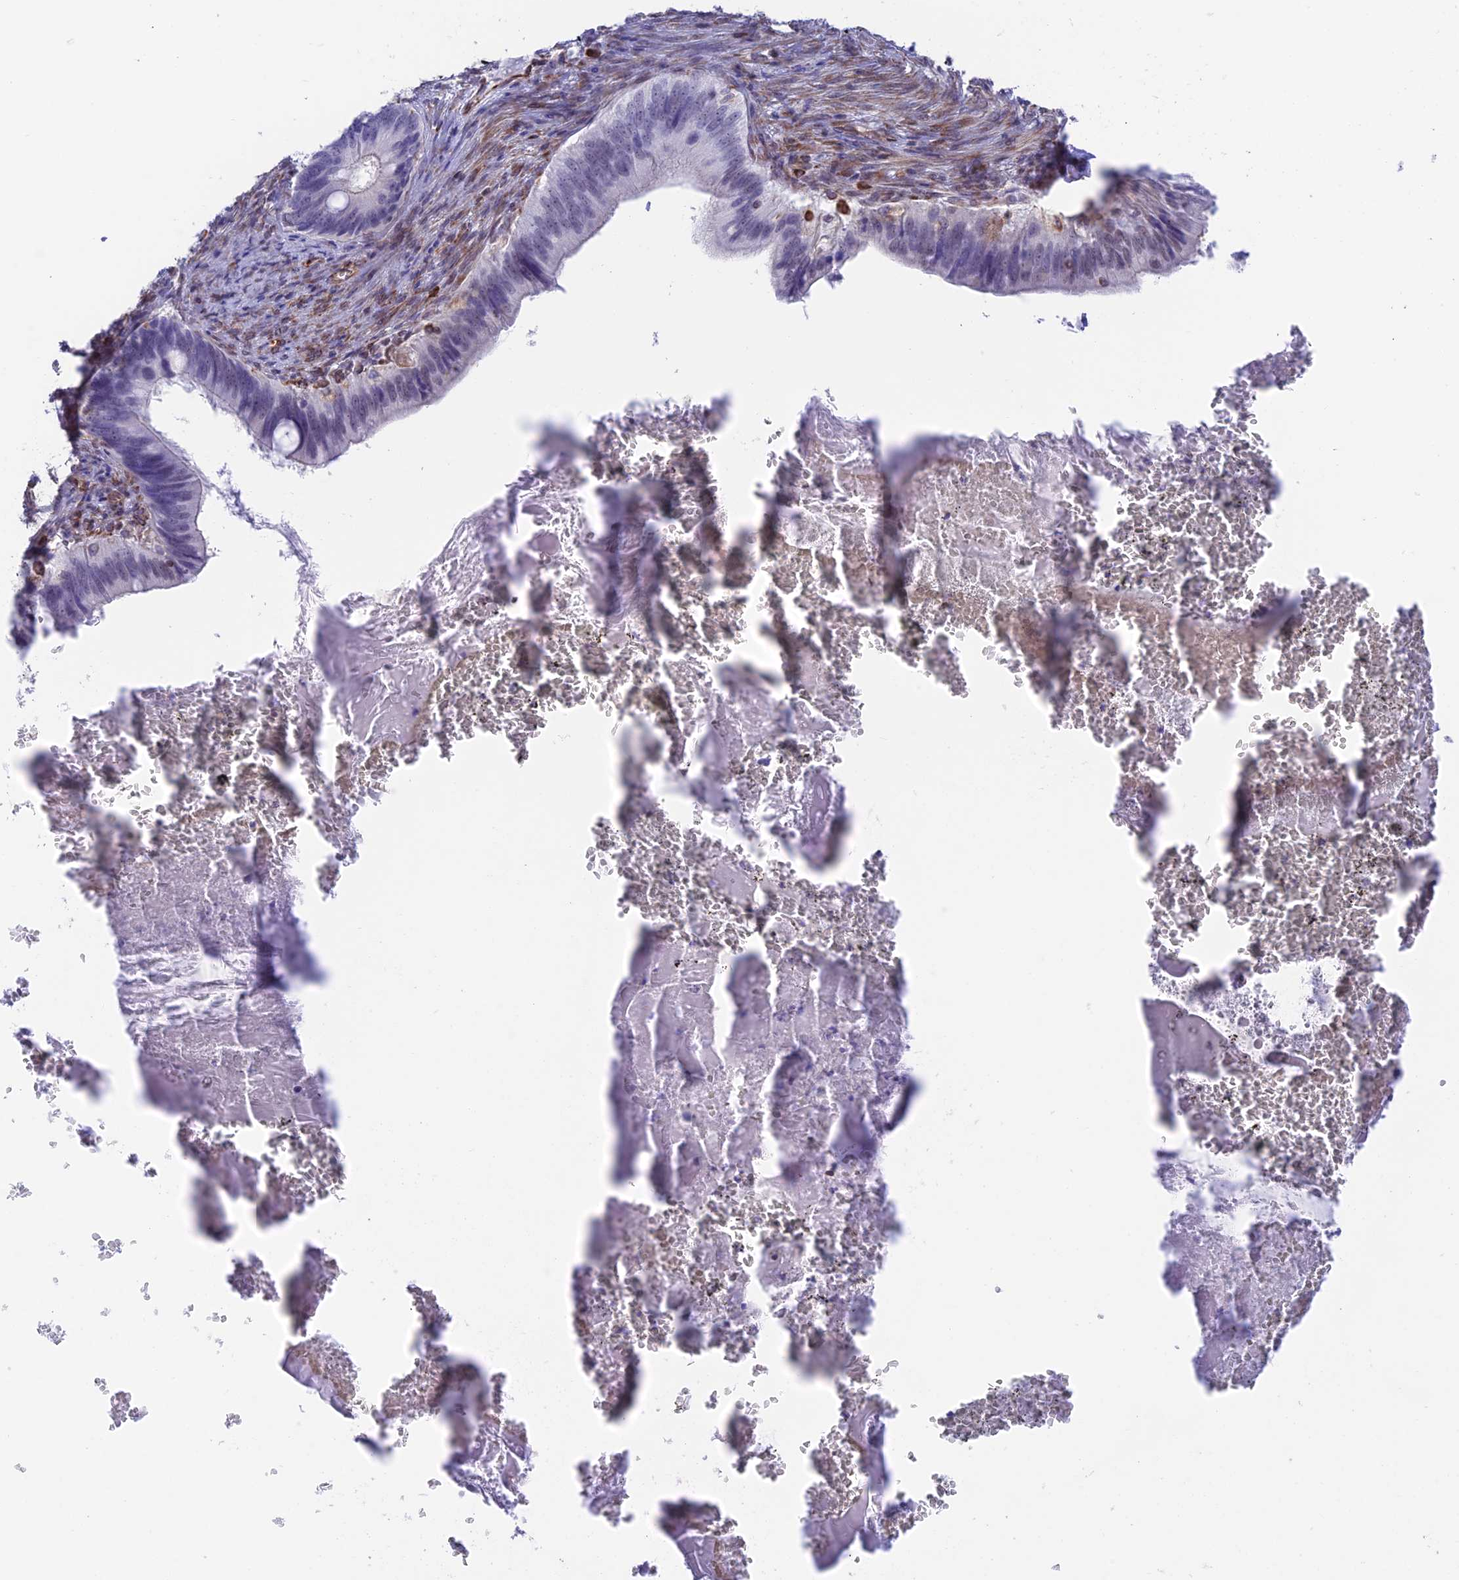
{"staining": {"intensity": "negative", "quantity": "none", "location": "none"}, "tissue": "cervical cancer", "cell_type": "Tumor cells", "image_type": "cancer", "snomed": [{"axis": "morphology", "description": "Adenocarcinoma, NOS"}, {"axis": "topography", "description": "Cervix"}], "caption": "A histopathology image of adenocarcinoma (cervical) stained for a protein displays no brown staining in tumor cells. Brightfield microscopy of immunohistochemistry (IHC) stained with DAB (3,3'-diaminobenzidine) (brown) and hematoxylin (blue), captured at high magnification.", "gene": "ZNF652", "patient": {"sex": "female", "age": 42}}